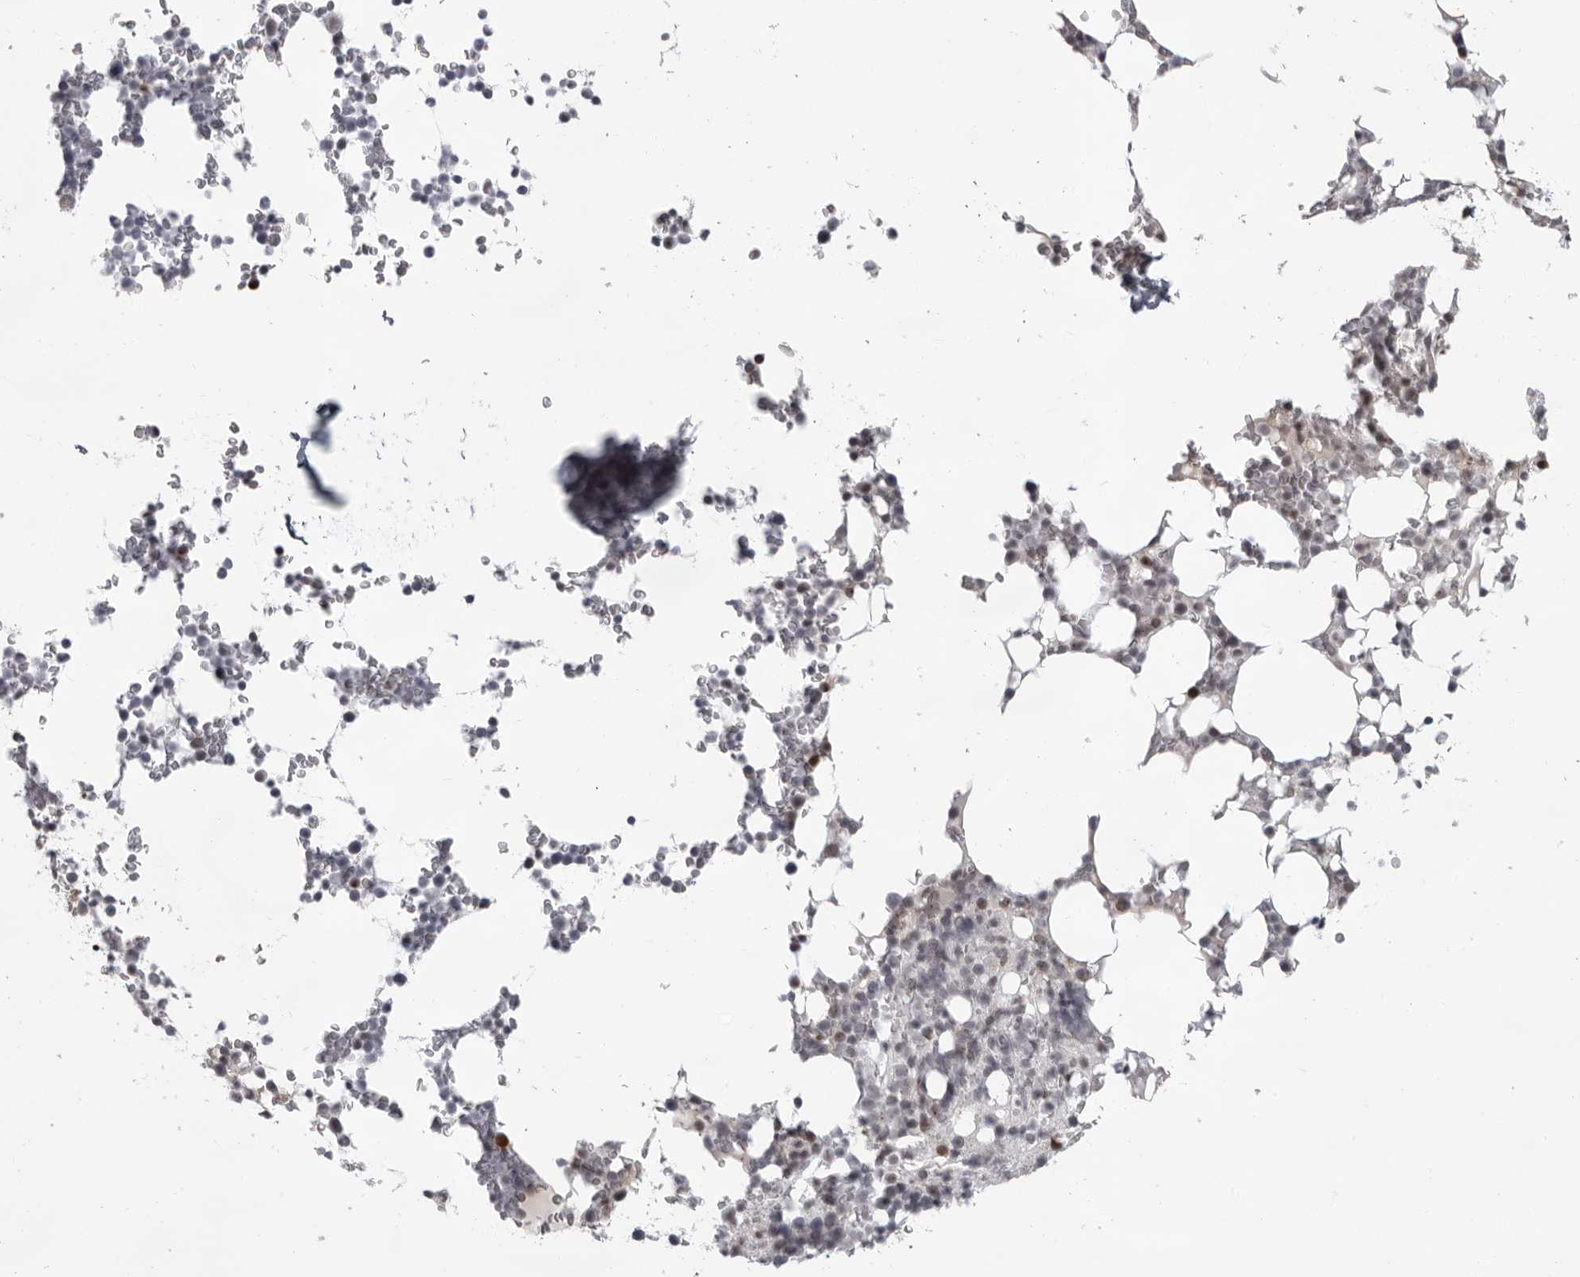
{"staining": {"intensity": "moderate", "quantity": "<25%", "location": "nuclear"}, "tissue": "bone marrow", "cell_type": "Hematopoietic cells", "image_type": "normal", "snomed": [{"axis": "morphology", "description": "Normal tissue, NOS"}, {"axis": "topography", "description": "Bone marrow"}], "caption": "Protein analysis of normal bone marrow displays moderate nuclear expression in about <25% of hematopoietic cells. Nuclei are stained in blue.", "gene": "EXOSC10", "patient": {"sex": "male", "age": 58}}